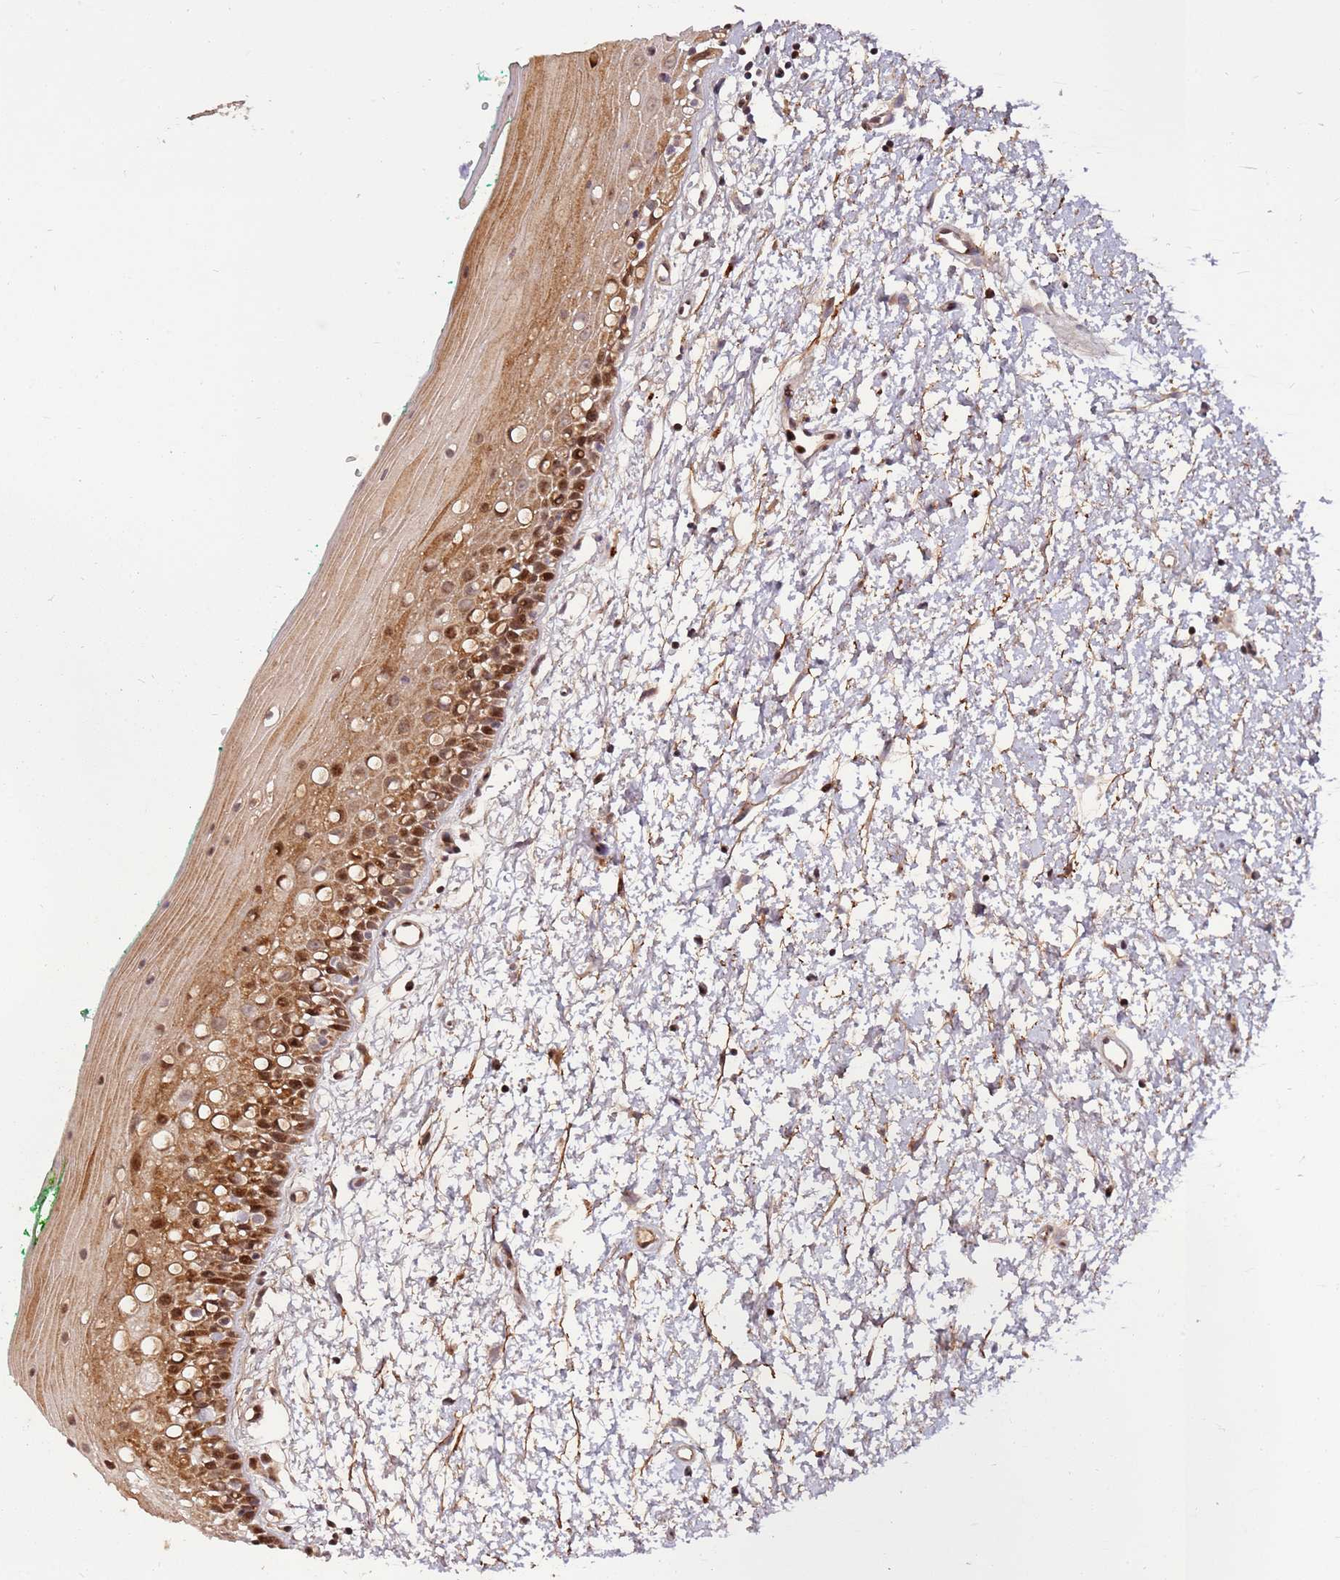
{"staining": {"intensity": "strong", "quantity": ">75%", "location": "cytoplasmic/membranous,nuclear"}, "tissue": "oral mucosa", "cell_type": "Squamous epithelial cells", "image_type": "normal", "snomed": [{"axis": "morphology", "description": "Normal tissue, NOS"}, {"axis": "topography", "description": "Oral tissue"}], "caption": "A high amount of strong cytoplasmic/membranous,nuclear positivity is seen in about >75% of squamous epithelial cells in unremarkable oral mucosa. Nuclei are stained in blue.", "gene": "RHBDL1", "patient": {"sex": "female", "age": 70}}